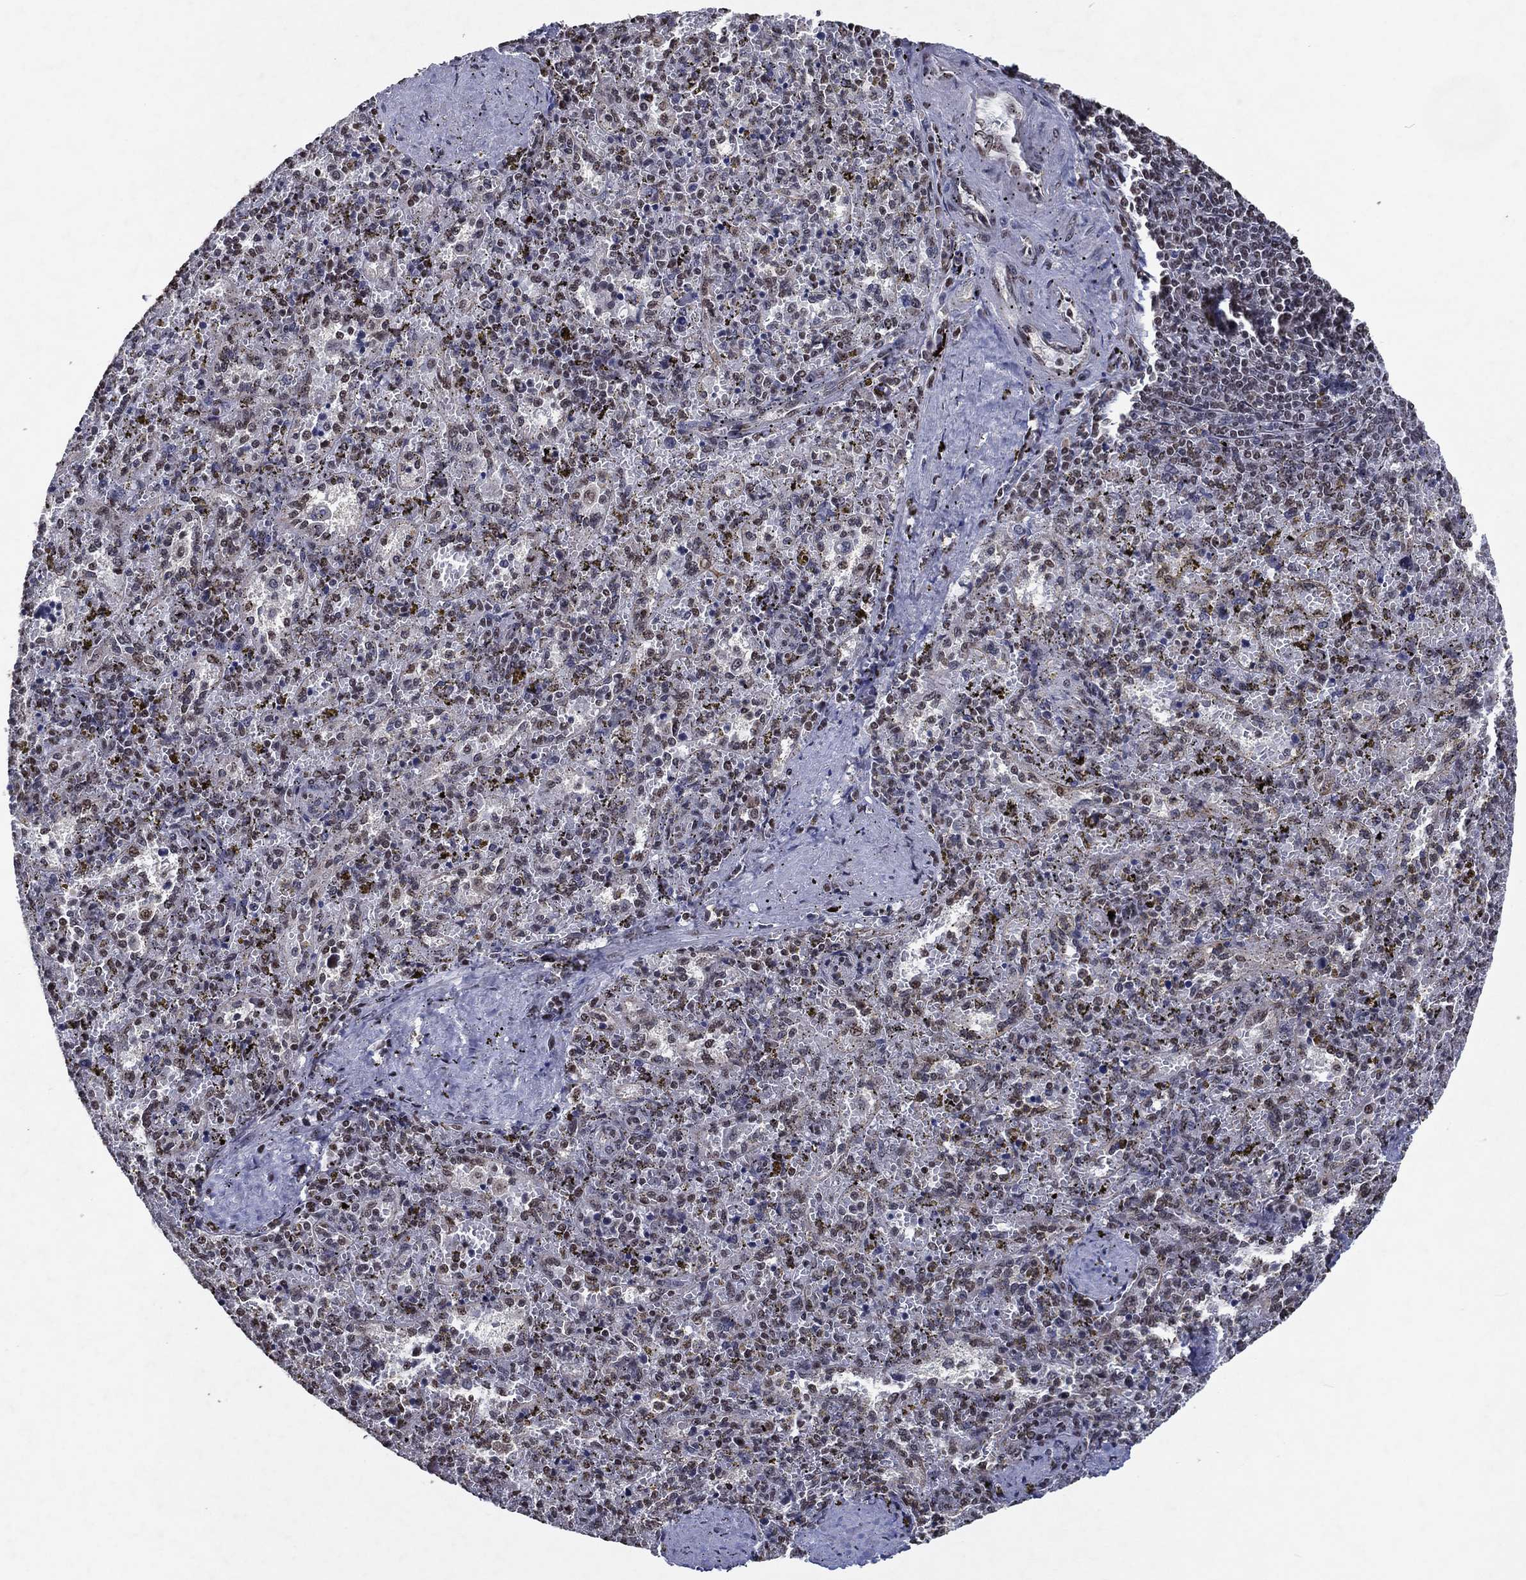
{"staining": {"intensity": "moderate", "quantity": "25%-75%", "location": "nuclear"}, "tissue": "spleen", "cell_type": "Cells in red pulp", "image_type": "normal", "snomed": [{"axis": "morphology", "description": "Normal tissue, NOS"}, {"axis": "topography", "description": "Spleen"}], "caption": "IHC photomicrograph of unremarkable spleen: human spleen stained using immunohistochemistry (IHC) demonstrates medium levels of moderate protein expression localized specifically in the nuclear of cells in red pulp, appearing as a nuclear brown color.", "gene": "ZBTB42", "patient": {"sex": "female", "age": 50}}